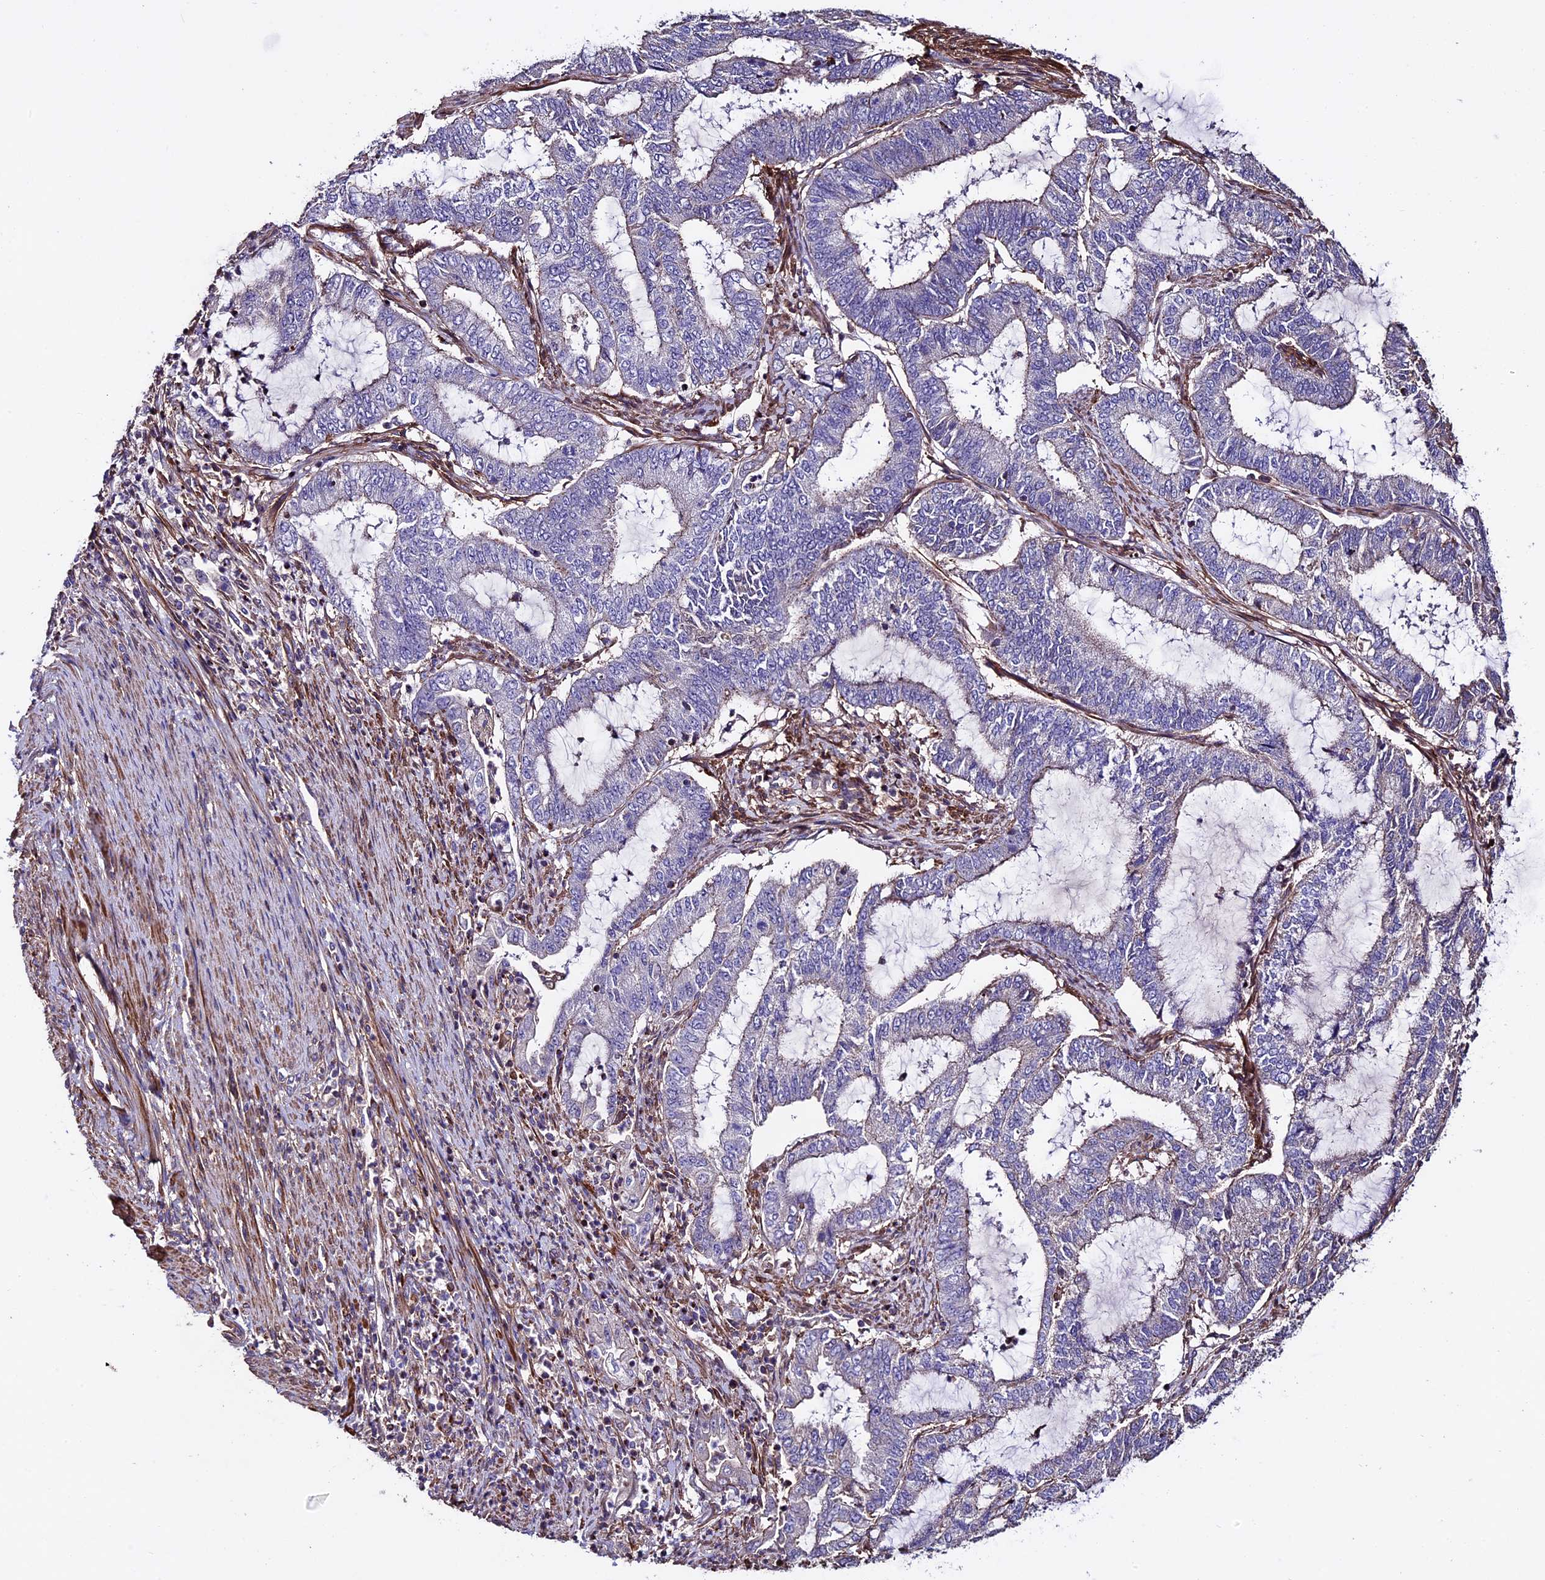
{"staining": {"intensity": "negative", "quantity": "none", "location": "none"}, "tissue": "endometrial cancer", "cell_type": "Tumor cells", "image_type": "cancer", "snomed": [{"axis": "morphology", "description": "Adenocarcinoma, NOS"}, {"axis": "topography", "description": "Endometrium"}], "caption": "Human endometrial adenocarcinoma stained for a protein using immunohistochemistry (IHC) reveals no positivity in tumor cells.", "gene": "EVA1B", "patient": {"sex": "female", "age": 51}}